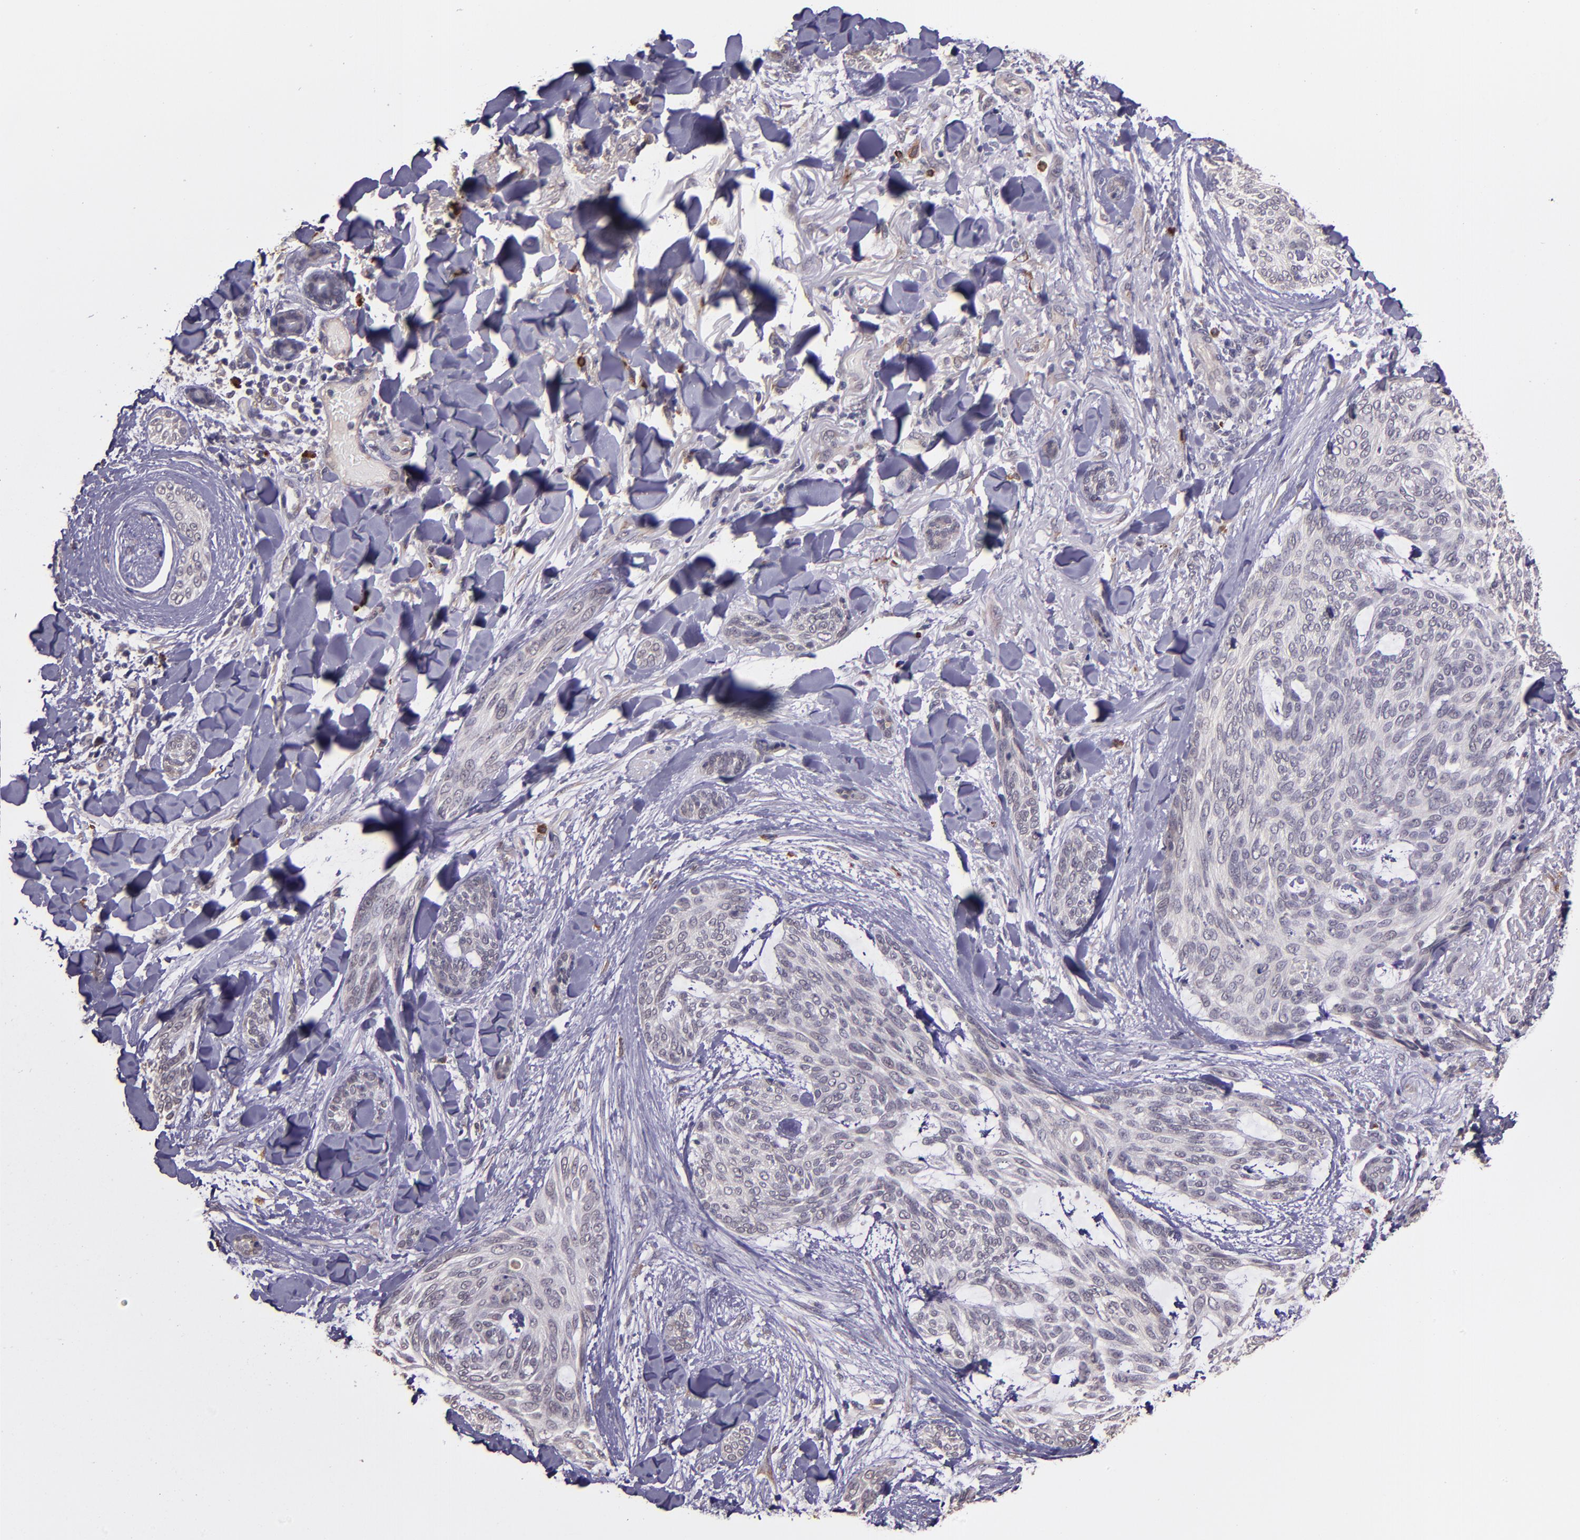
{"staining": {"intensity": "negative", "quantity": "none", "location": "none"}, "tissue": "skin cancer", "cell_type": "Tumor cells", "image_type": "cancer", "snomed": [{"axis": "morphology", "description": "Normal tissue, NOS"}, {"axis": "morphology", "description": "Basal cell carcinoma"}, {"axis": "topography", "description": "Skin"}], "caption": "Immunohistochemistry micrograph of skin cancer (basal cell carcinoma) stained for a protein (brown), which exhibits no expression in tumor cells. The staining is performed using DAB brown chromogen with nuclei counter-stained in using hematoxylin.", "gene": "TAF7L", "patient": {"sex": "female", "age": 71}}